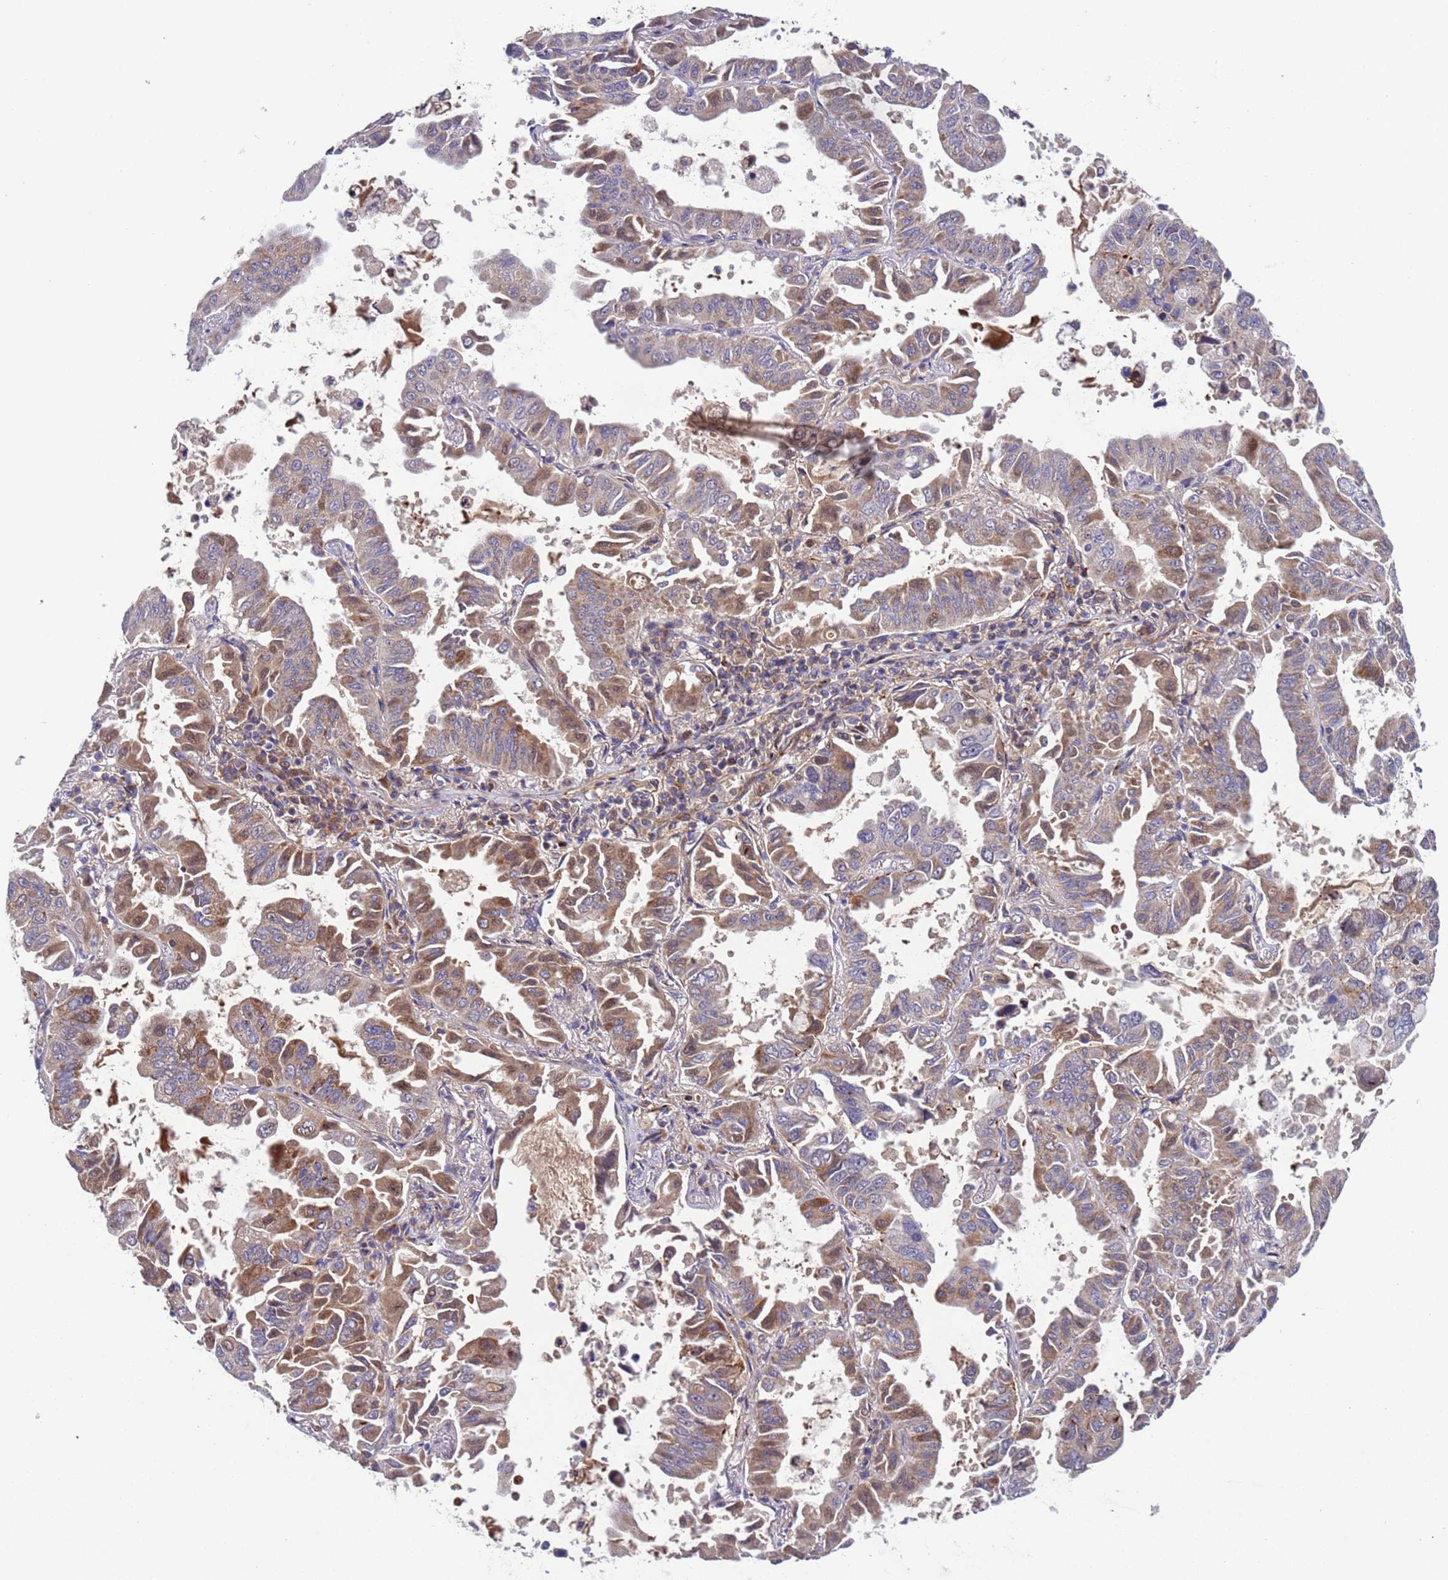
{"staining": {"intensity": "moderate", "quantity": "25%-75%", "location": "cytoplasmic/membranous"}, "tissue": "lung cancer", "cell_type": "Tumor cells", "image_type": "cancer", "snomed": [{"axis": "morphology", "description": "Adenocarcinoma, NOS"}, {"axis": "topography", "description": "Lung"}], "caption": "Lung adenocarcinoma tissue shows moderate cytoplasmic/membranous expression in about 25%-75% of tumor cells, visualized by immunohistochemistry. Using DAB (brown) and hematoxylin (blue) stains, captured at high magnification using brightfield microscopy.", "gene": "PARP16", "patient": {"sex": "male", "age": 64}}